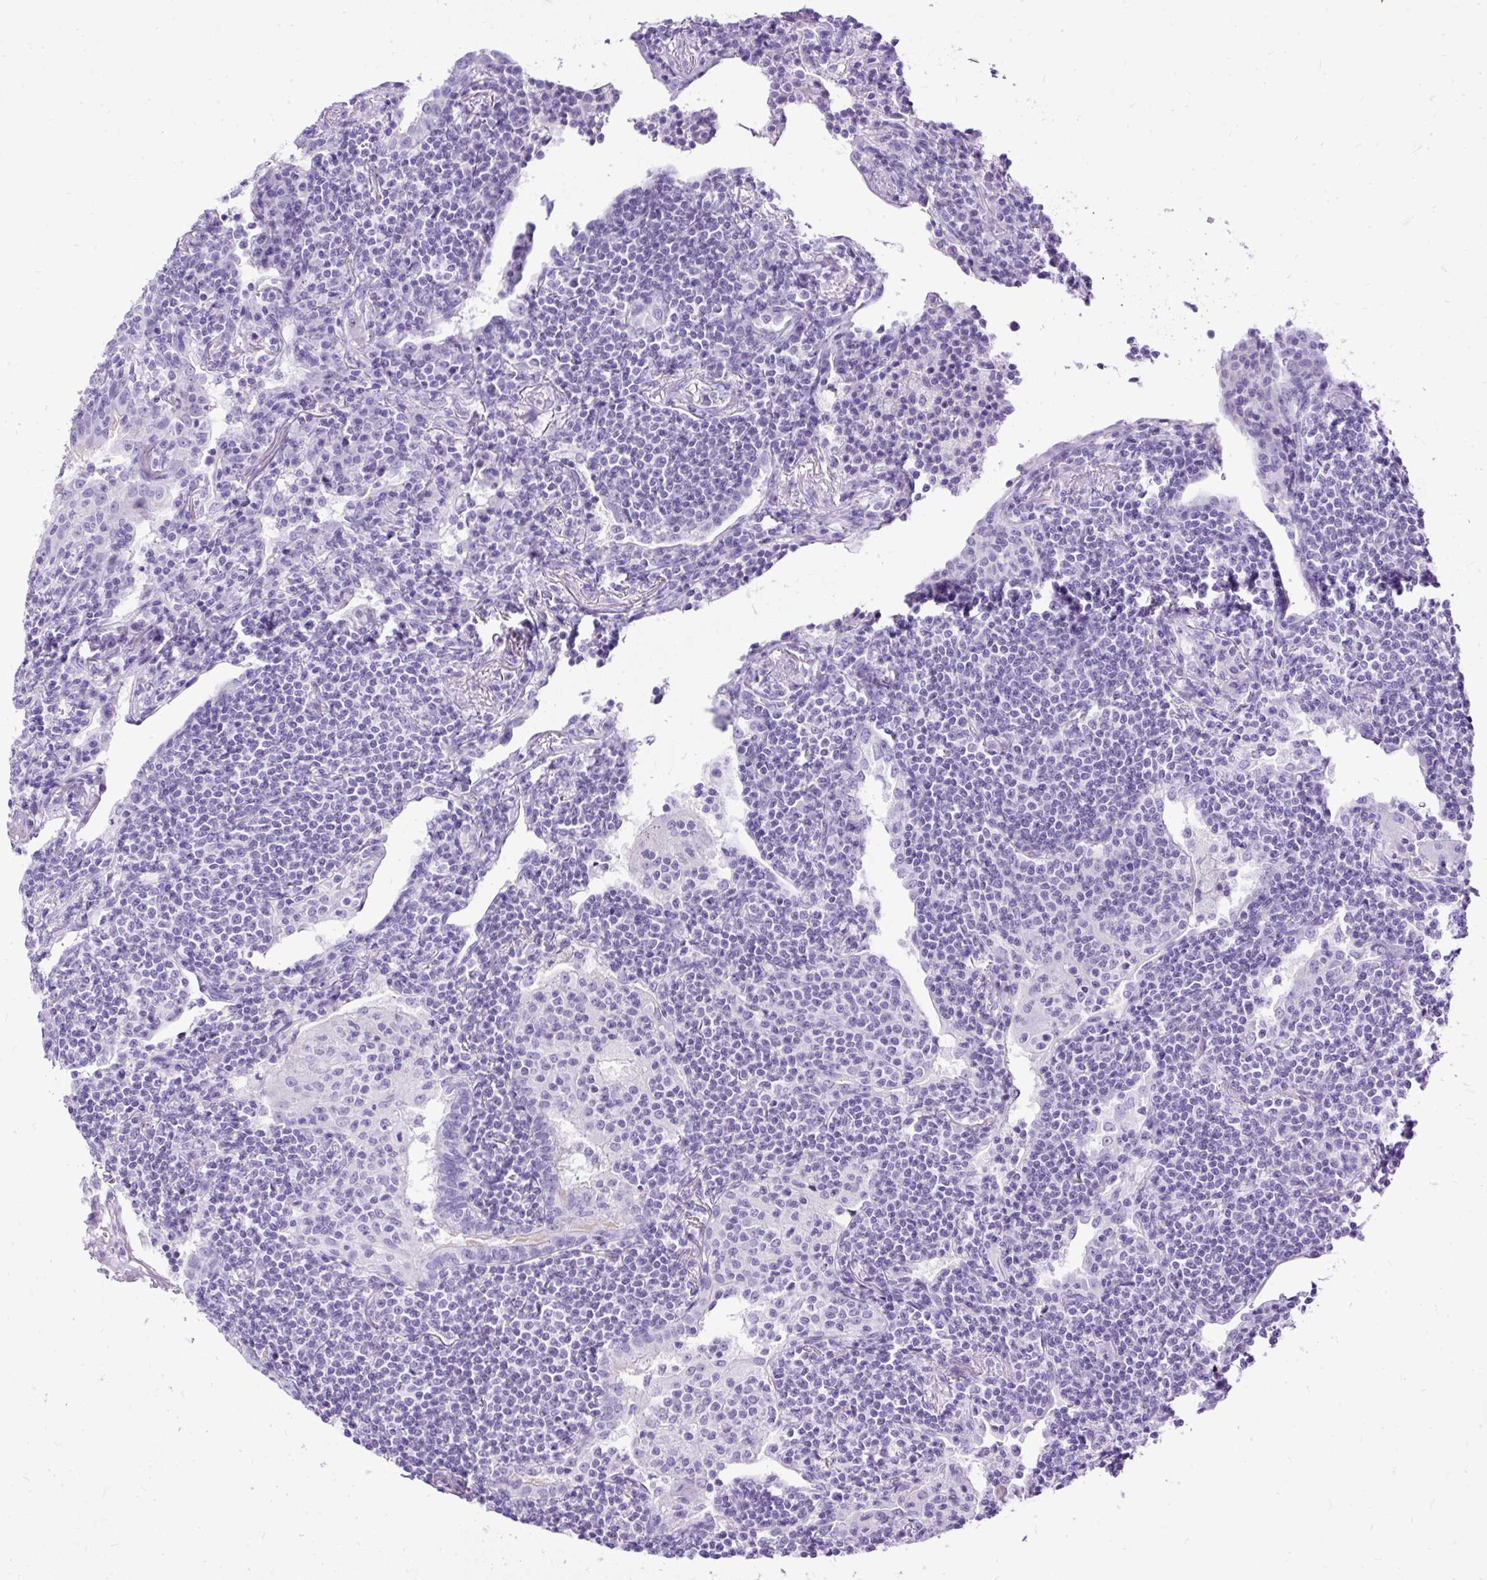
{"staining": {"intensity": "negative", "quantity": "none", "location": "none"}, "tissue": "lymphoma", "cell_type": "Tumor cells", "image_type": "cancer", "snomed": [{"axis": "morphology", "description": "Malignant lymphoma, non-Hodgkin's type, Low grade"}, {"axis": "topography", "description": "Lung"}], "caption": "High power microscopy histopathology image of an immunohistochemistry (IHC) micrograph of lymphoma, revealing no significant staining in tumor cells.", "gene": "HEY1", "patient": {"sex": "female", "age": 71}}